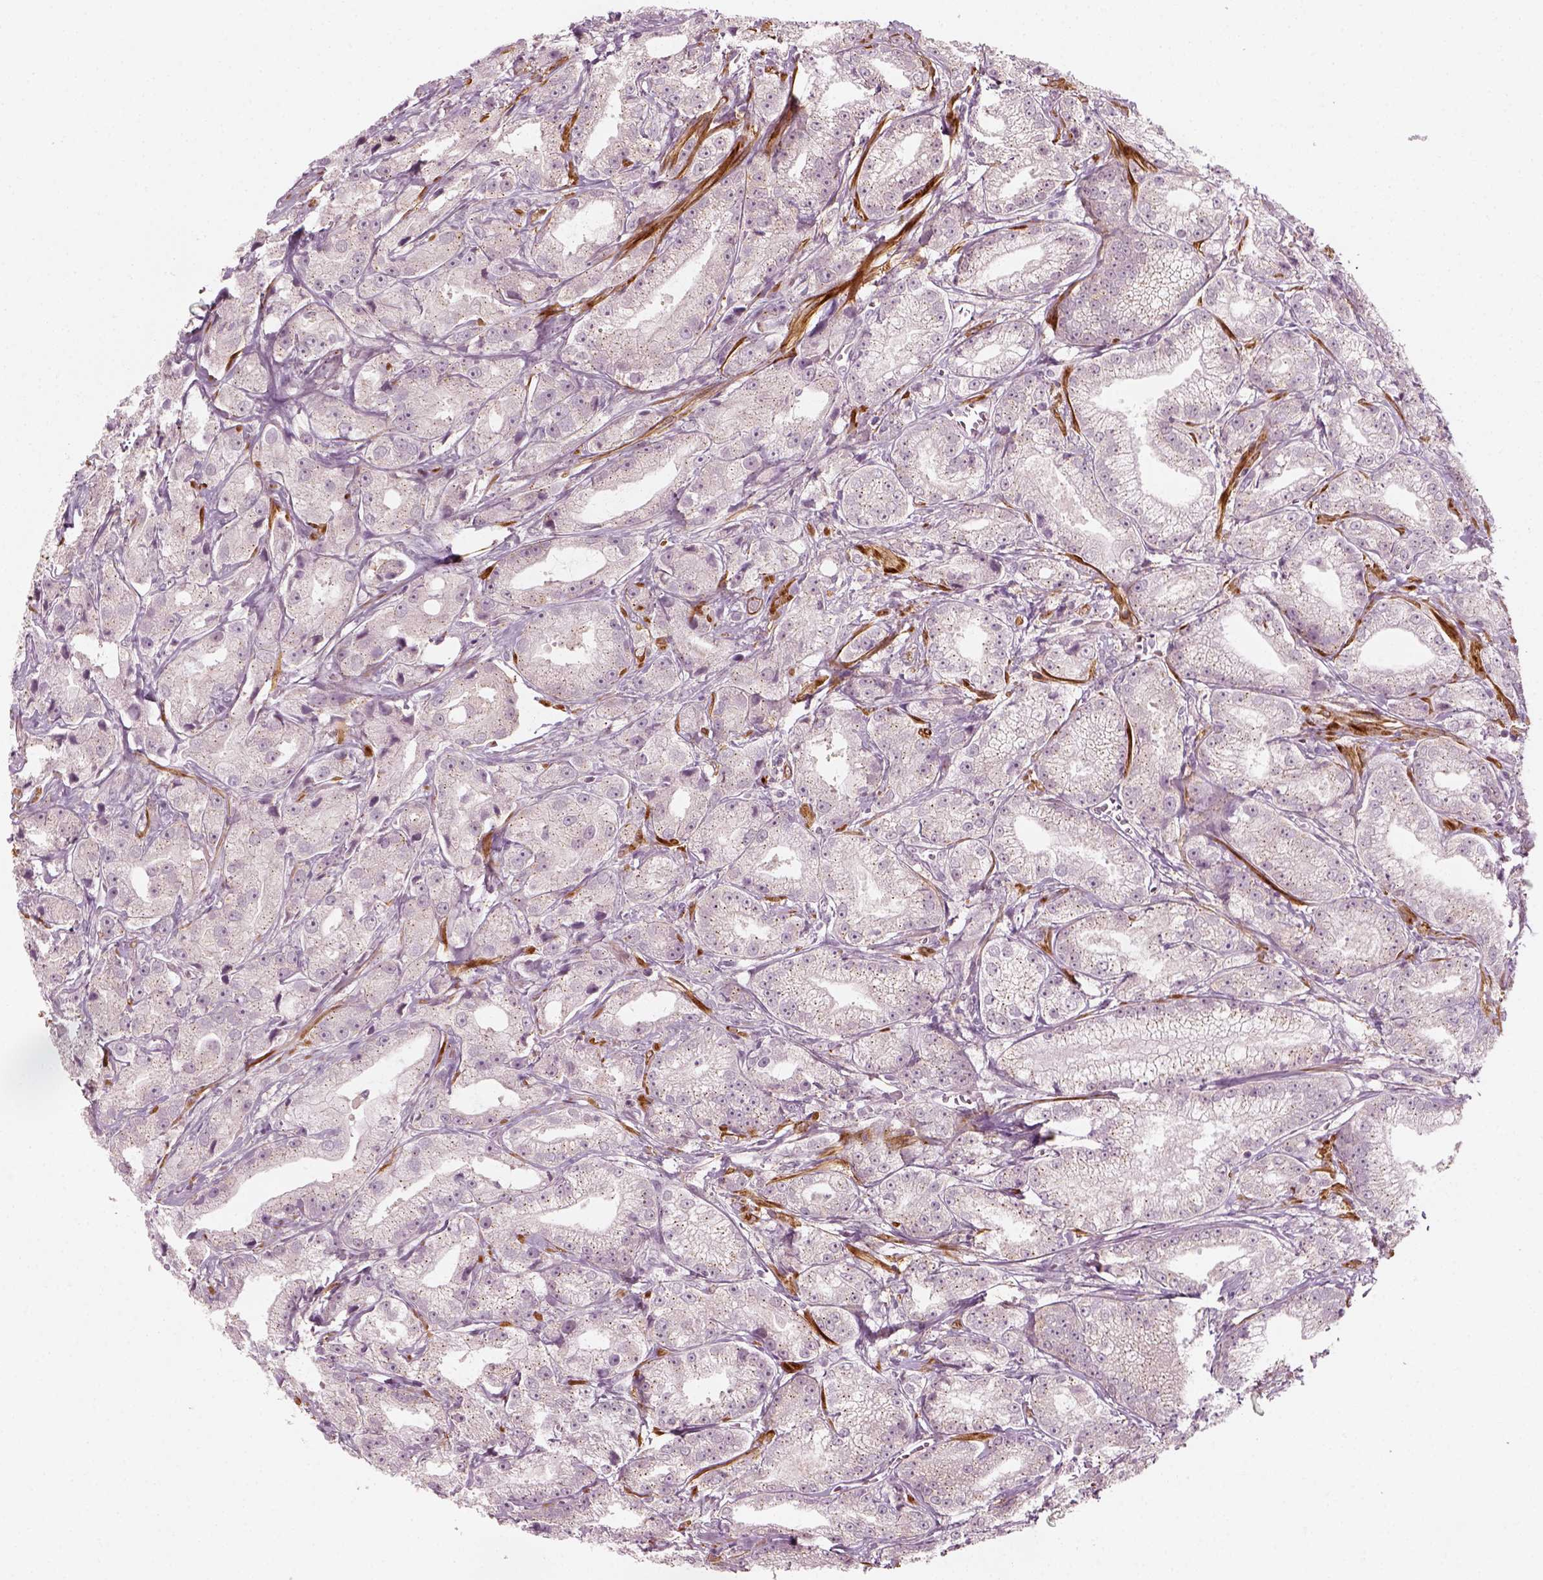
{"staining": {"intensity": "negative", "quantity": "none", "location": "none"}, "tissue": "prostate cancer", "cell_type": "Tumor cells", "image_type": "cancer", "snomed": [{"axis": "morphology", "description": "Adenocarcinoma, High grade"}, {"axis": "topography", "description": "Prostate"}], "caption": "A photomicrograph of prostate cancer stained for a protein exhibits no brown staining in tumor cells.", "gene": "MLIP", "patient": {"sex": "male", "age": 64}}